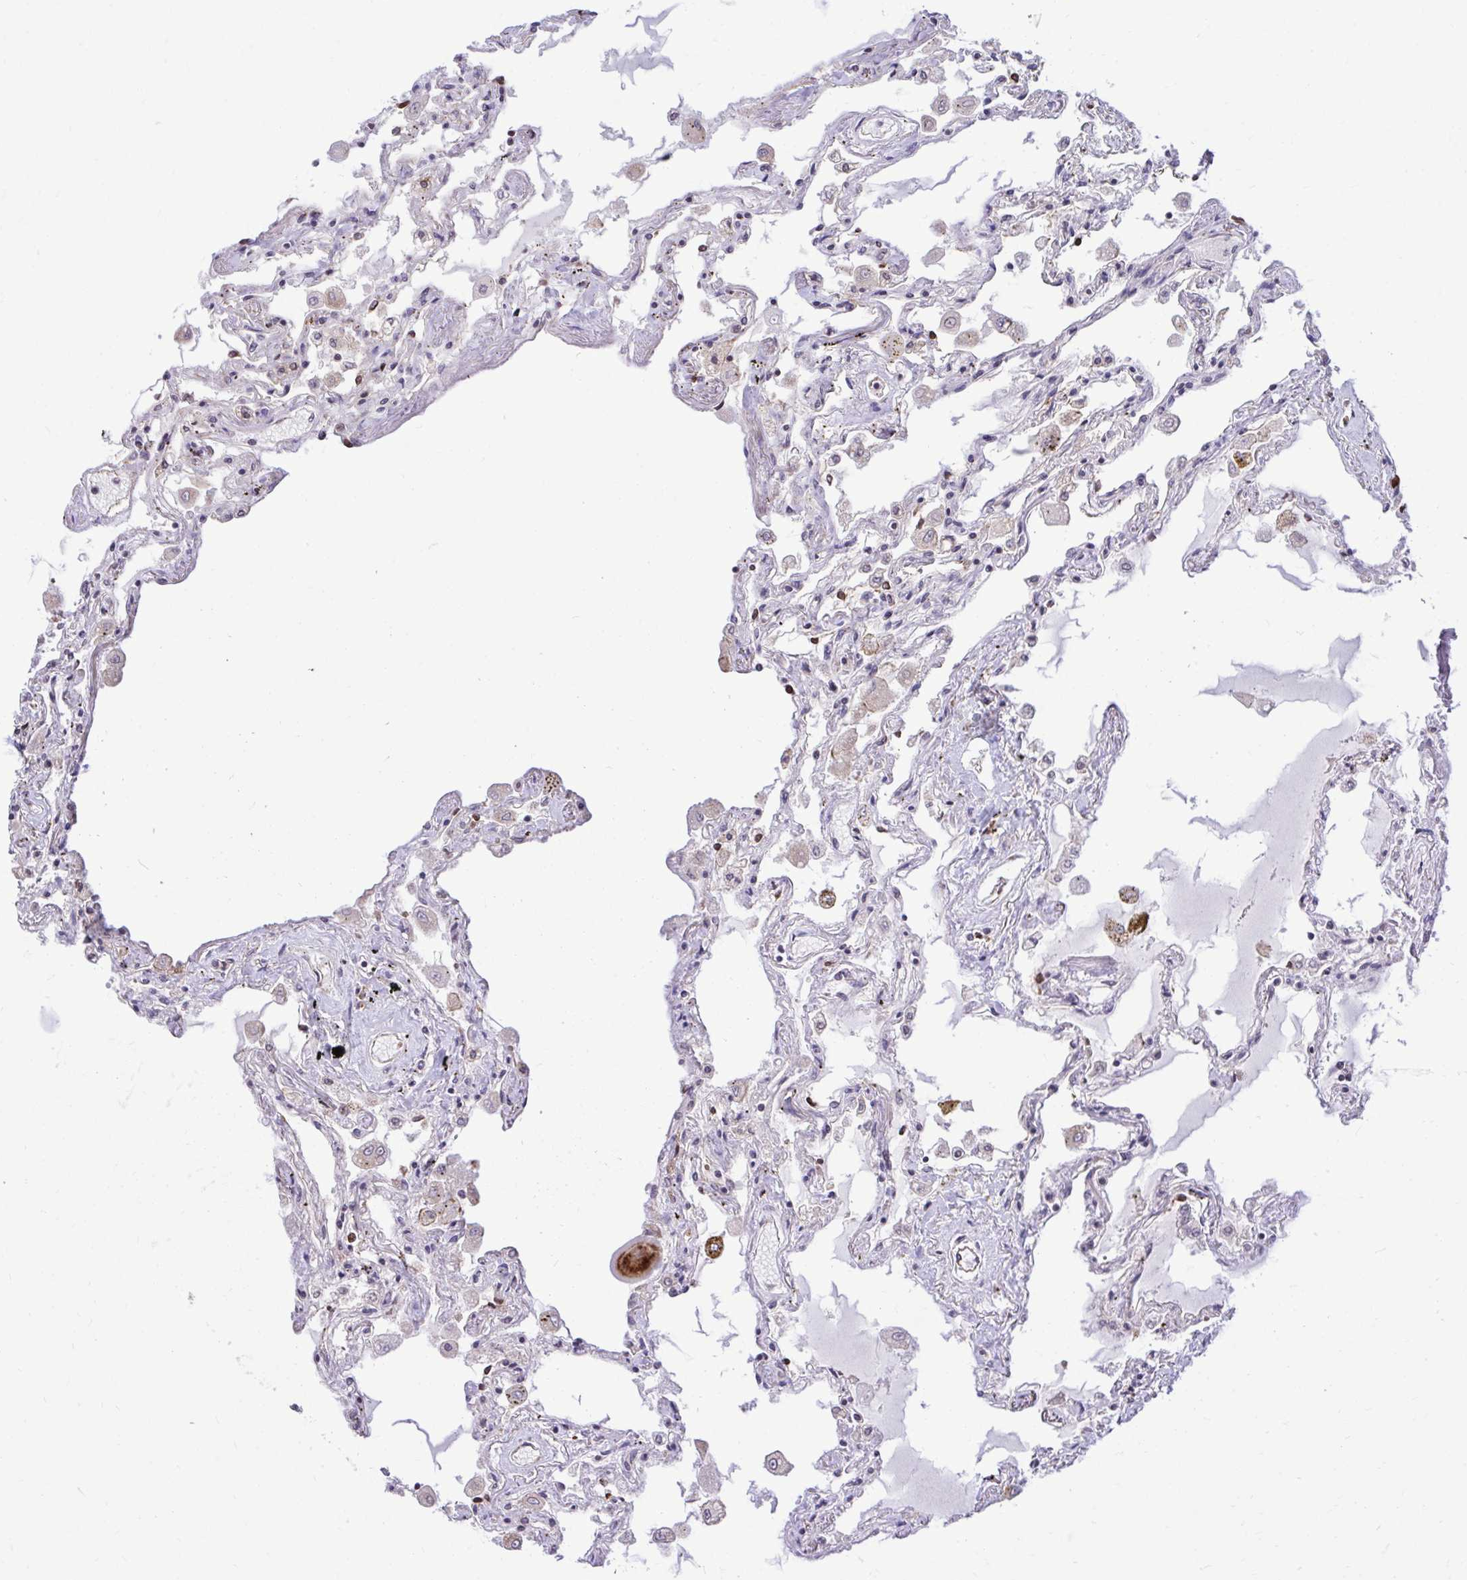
{"staining": {"intensity": "moderate", "quantity": "25%-75%", "location": "cytoplasmic/membranous"}, "tissue": "lung", "cell_type": "Alveolar cells", "image_type": "normal", "snomed": [{"axis": "morphology", "description": "Normal tissue, NOS"}, {"axis": "morphology", "description": "Adenocarcinoma, NOS"}, {"axis": "topography", "description": "Cartilage tissue"}, {"axis": "topography", "description": "Lung"}], "caption": "Immunohistochemical staining of normal lung shows medium levels of moderate cytoplasmic/membranous staining in about 25%-75% of alveolar cells. Nuclei are stained in blue.", "gene": "METTL9", "patient": {"sex": "female", "age": 67}}